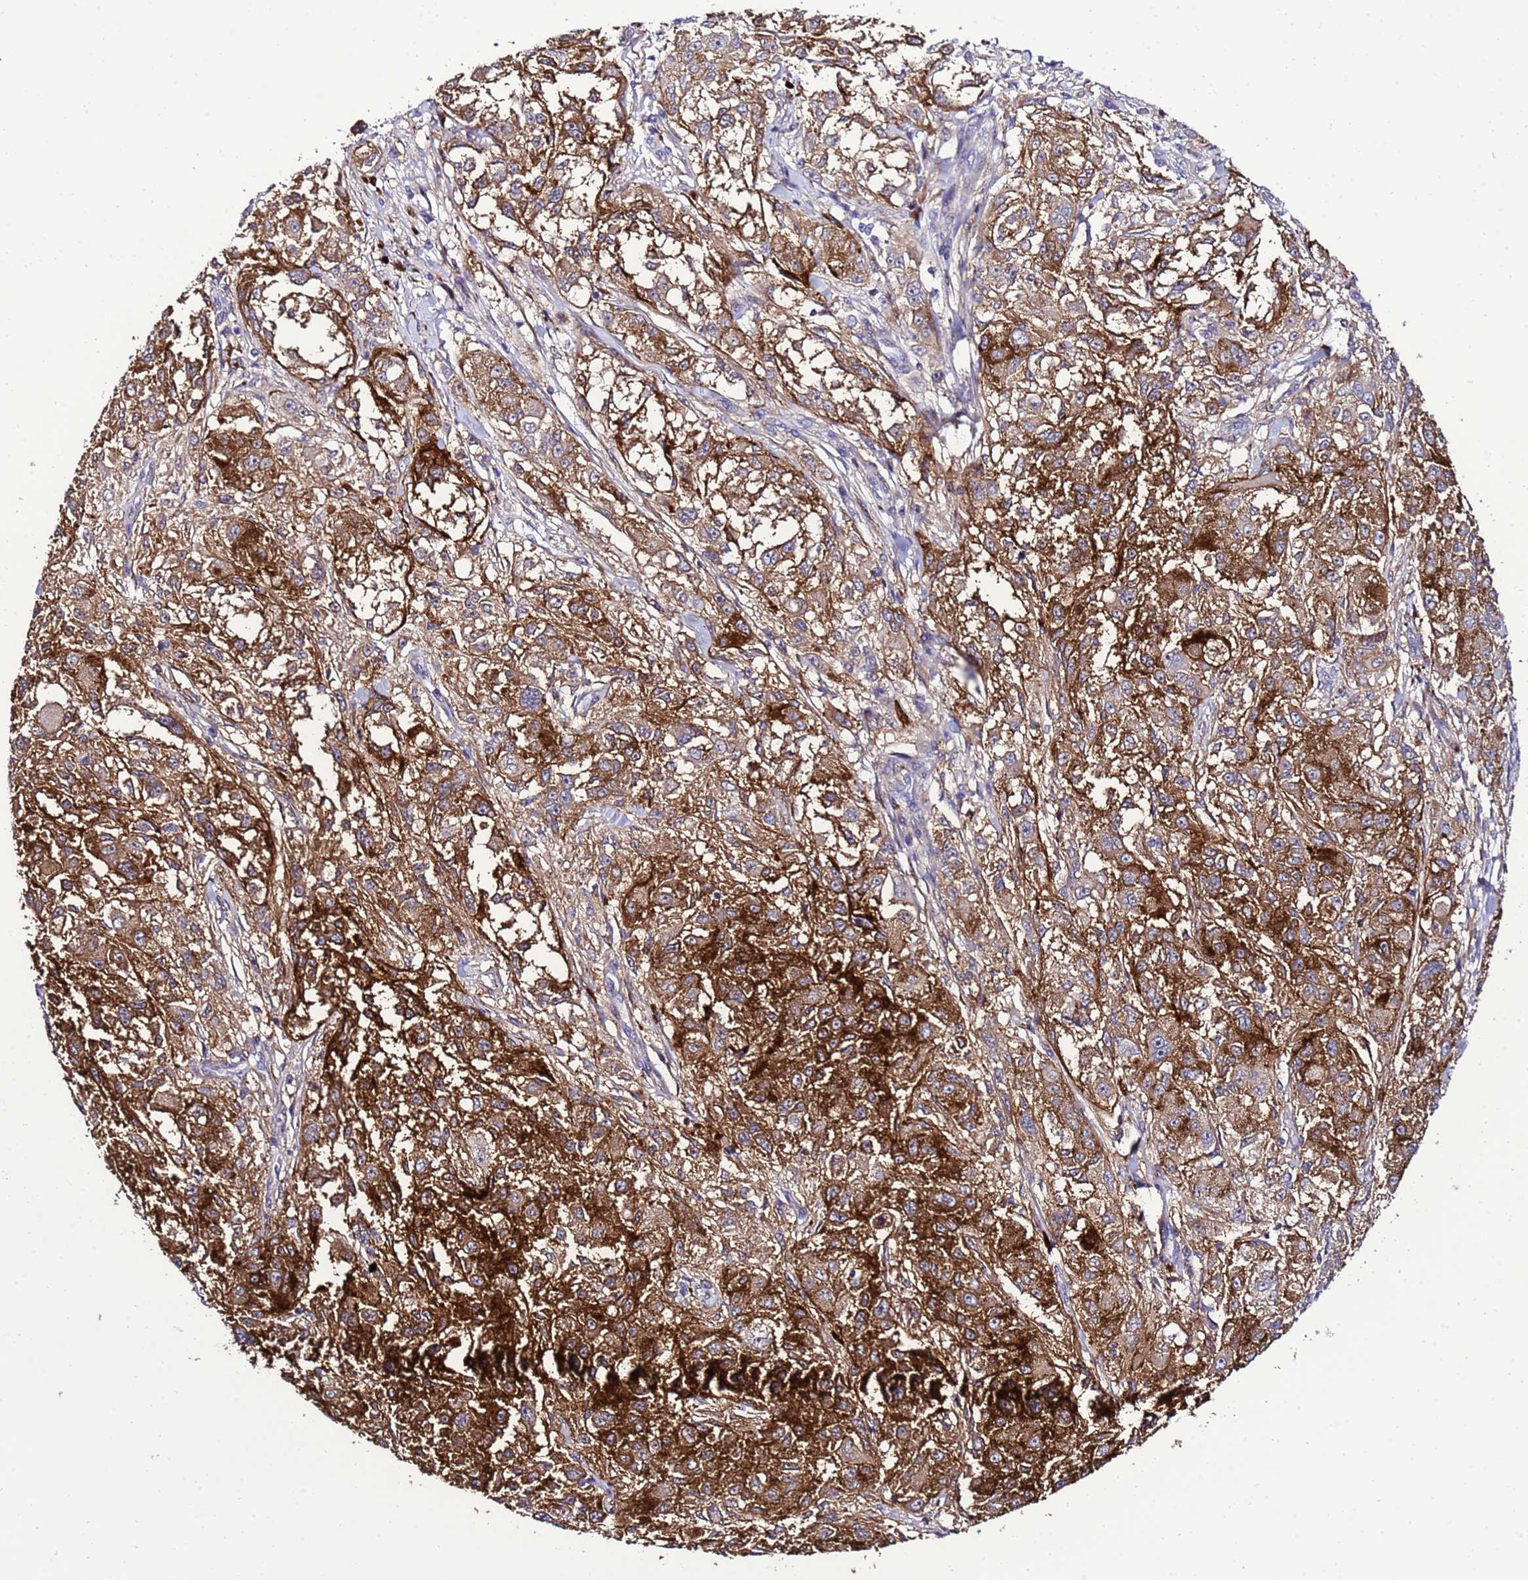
{"staining": {"intensity": "strong", "quantity": ">75%", "location": "cytoplasmic/membranous"}, "tissue": "melanoma", "cell_type": "Tumor cells", "image_type": "cancer", "snomed": [{"axis": "morphology", "description": "Necrosis, NOS"}, {"axis": "morphology", "description": "Malignant melanoma, NOS"}, {"axis": "topography", "description": "Skin"}], "caption": "A micrograph of human melanoma stained for a protein exhibits strong cytoplasmic/membranous brown staining in tumor cells.", "gene": "GZF1", "patient": {"sex": "female", "age": 87}}